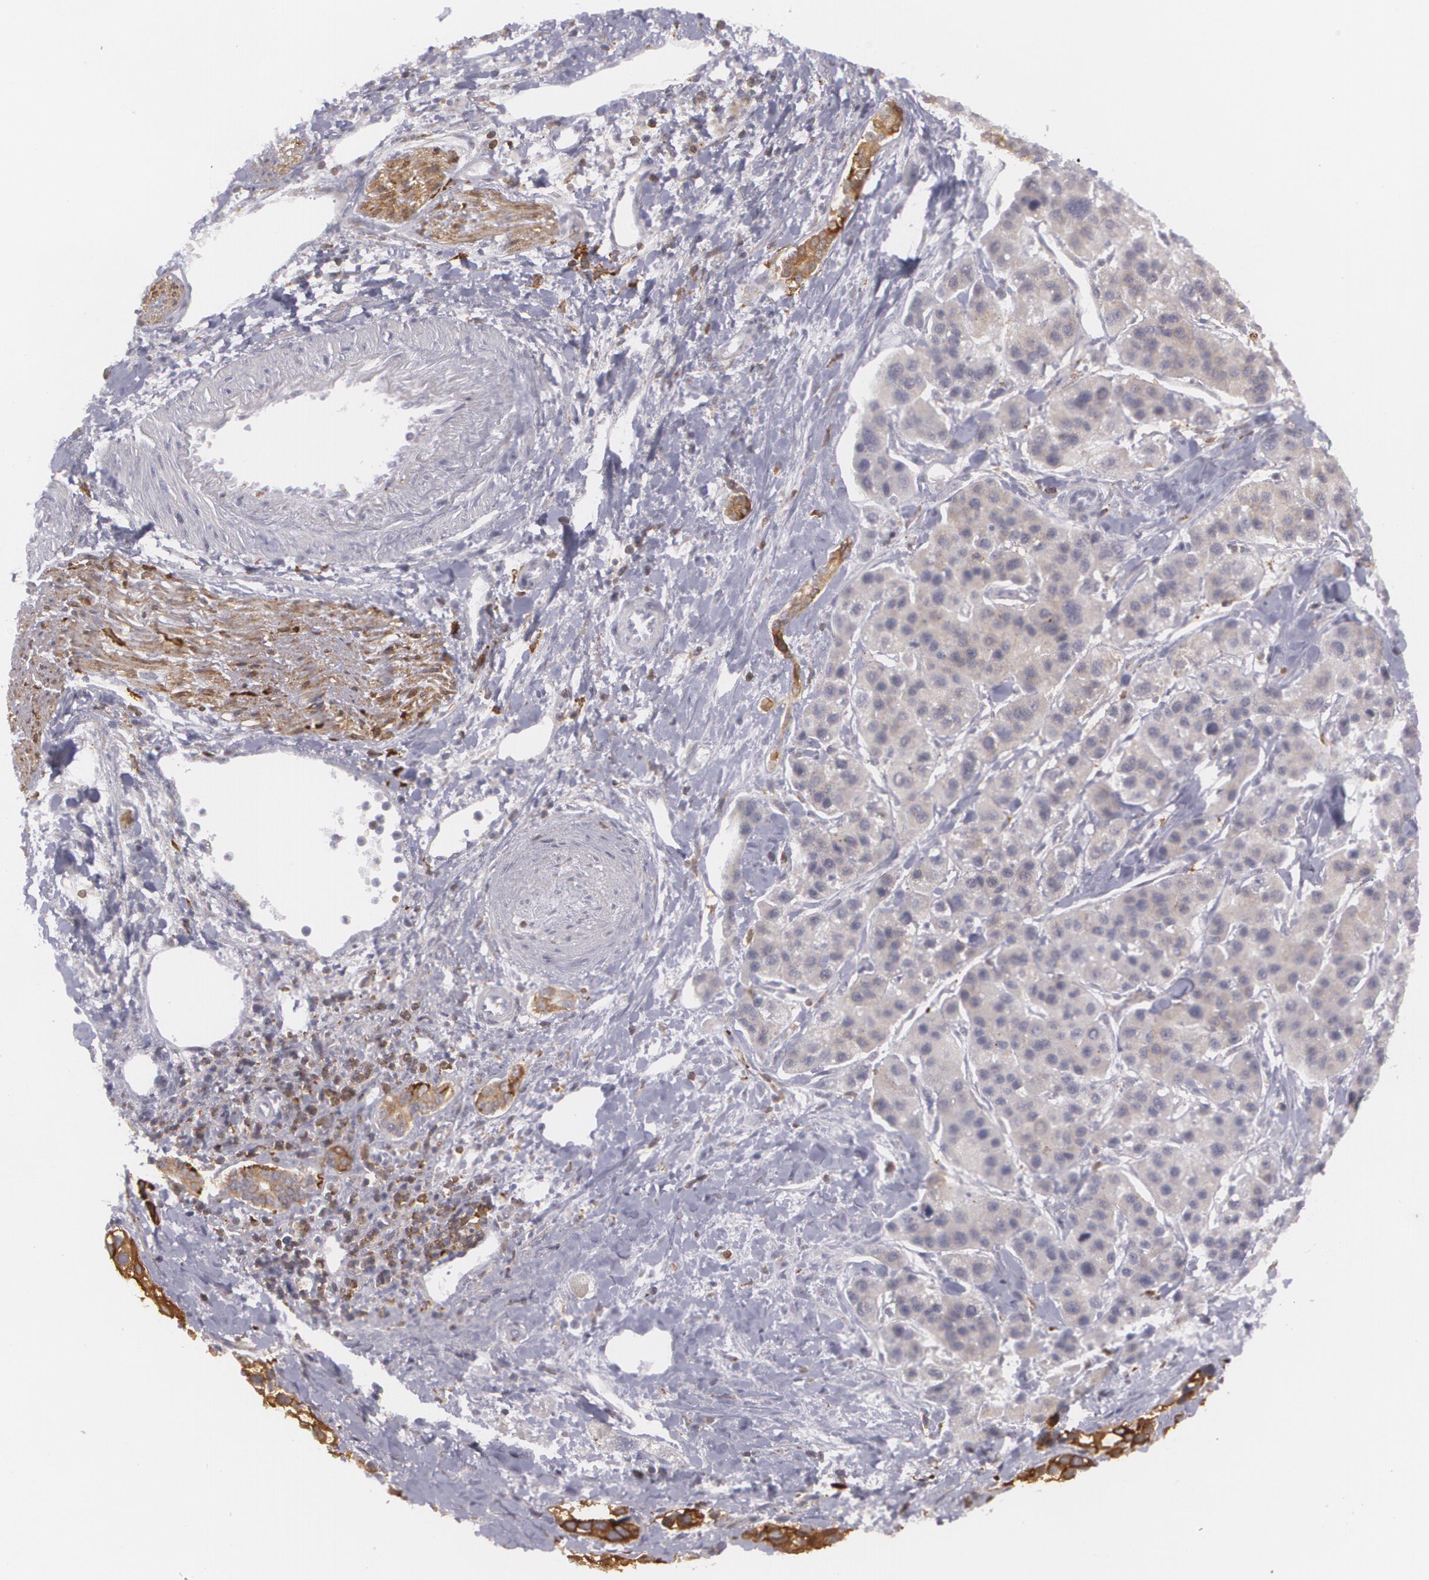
{"staining": {"intensity": "weak", "quantity": "25%-75%", "location": "cytoplasmic/membranous"}, "tissue": "liver cancer", "cell_type": "Tumor cells", "image_type": "cancer", "snomed": [{"axis": "morphology", "description": "Carcinoma, Hepatocellular, NOS"}, {"axis": "topography", "description": "Liver"}], "caption": "Tumor cells display low levels of weak cytoplasmic/membranous expression in about 25%-75% of cells in liver cancer (hepatocellular carcinoma).", "gene": "BIN1", "patient": {"sex": "female", "age": 85}}